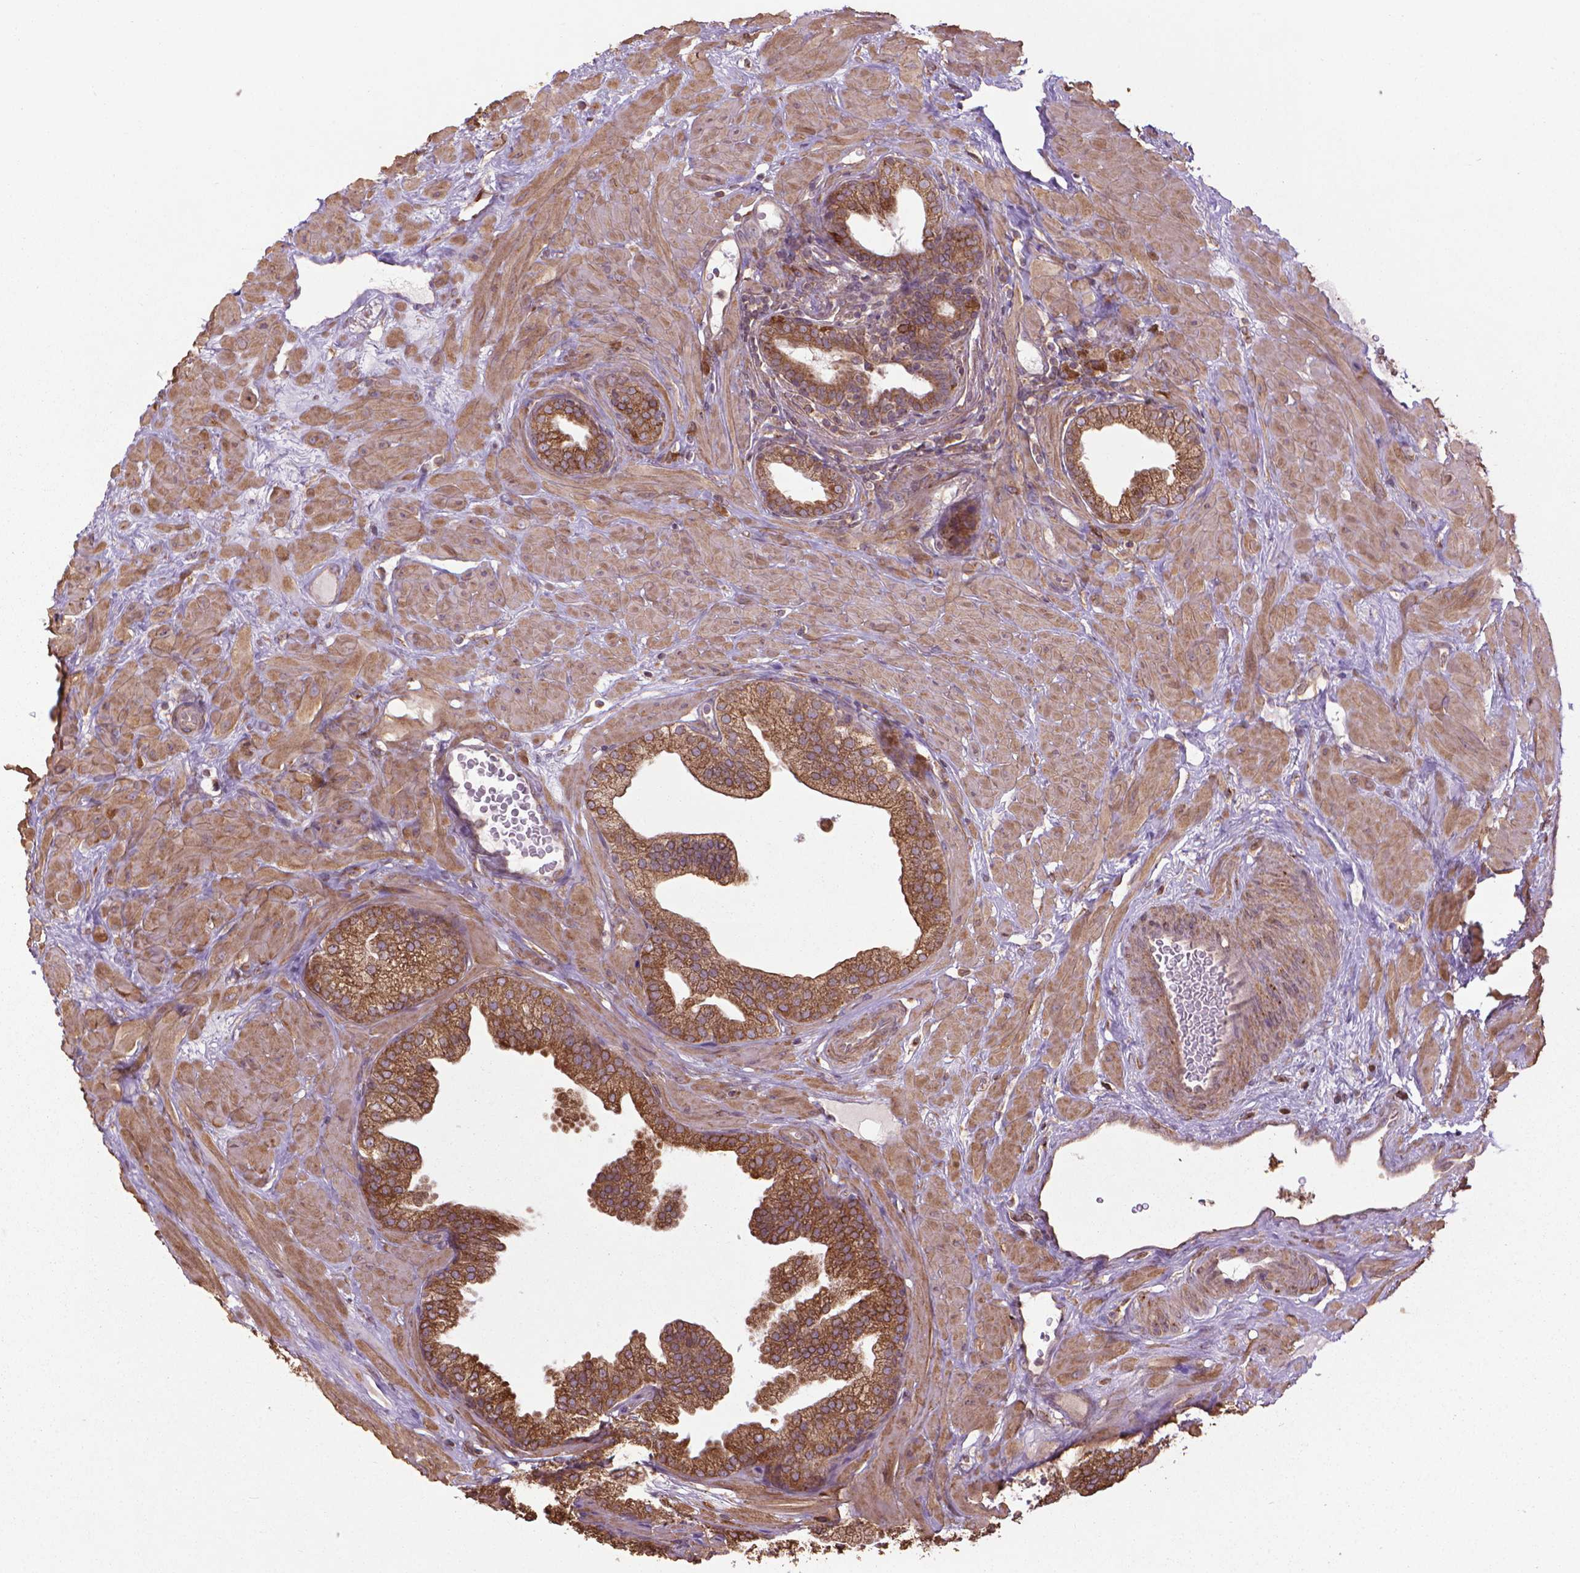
{"staining": {"intensity": "moderate", "quantity": ">75%", "location": "cytoplasmic/membranous"}, "tissue": "prostate", "cell_type": "Glandular cells", "image_type": "normal", "snomed": [{"axis": "morphology", "description": "Normal tissue, NOS"}, {"axis": "topography", "description": "Prostate"}], "caption": "A brown stain shows moderate cytoplasmic/membranous staining of a protein in glandular cells of unremarkable prostate. (Brightfield microscopy of DAB IHC at high magnification).", "gene": "GAS1", "patient": {"sex": "male", "age": 37}}